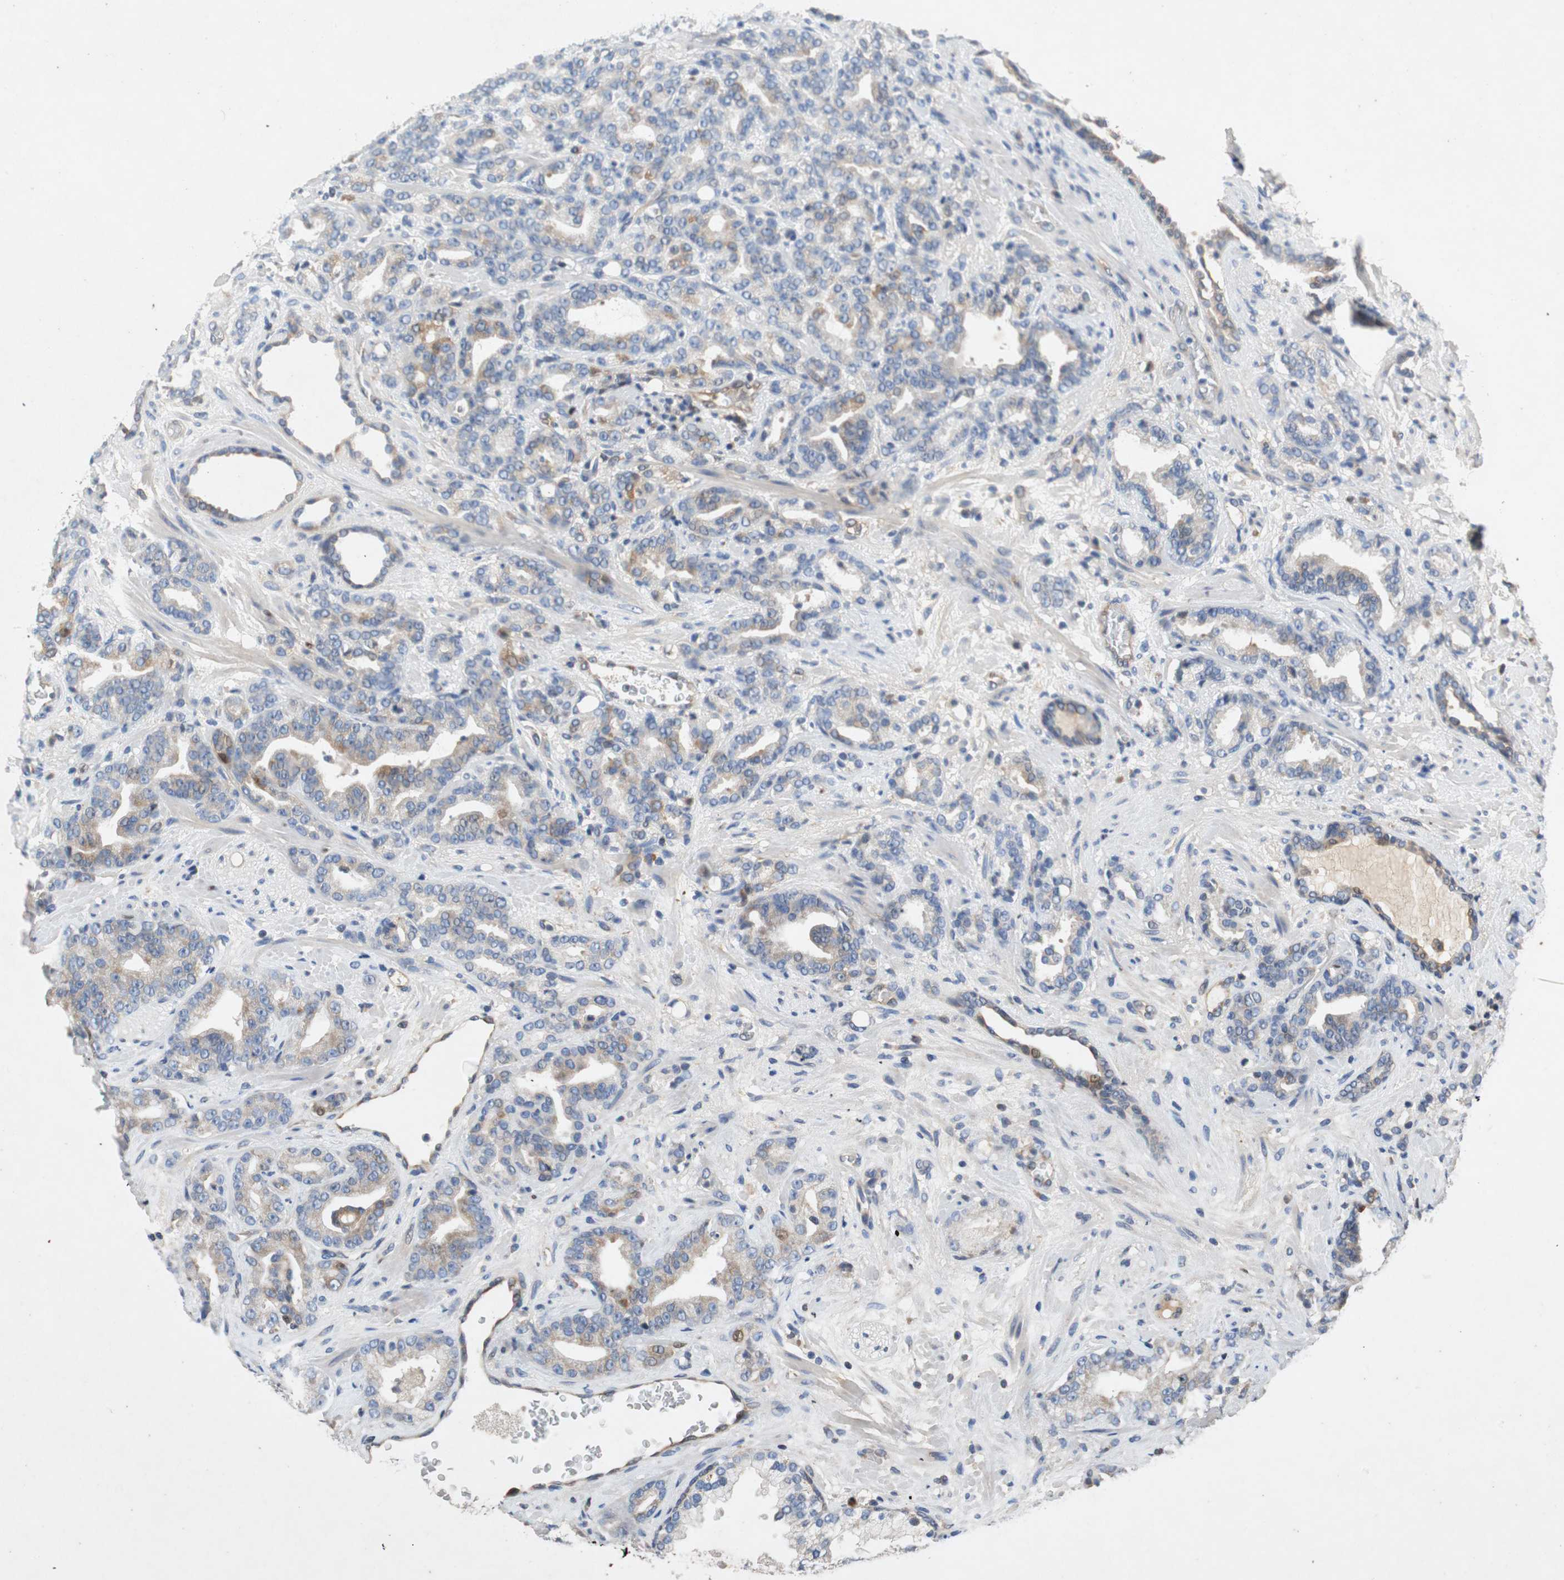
{"staining": {"intensity": "weak", "quantity": "25%-75%", "location": "cytoplasmic/membranous"}, "tissue": "prostate cancer", "cell_type": "Tumor cells", "image_type": "cancer", "snomed": [{"axis": "morphology", "description": "Adenocarcinoma, Low grade"}, {"axis": "topography", "description": "Prostate"}], "caption": "Adenocarcinoma (low-grade) (prostate) stained with a protein marker demonstrates weak staining in tumor cells.", "gene": "RELB", "patient": {"sex": "male", "age": 63}}